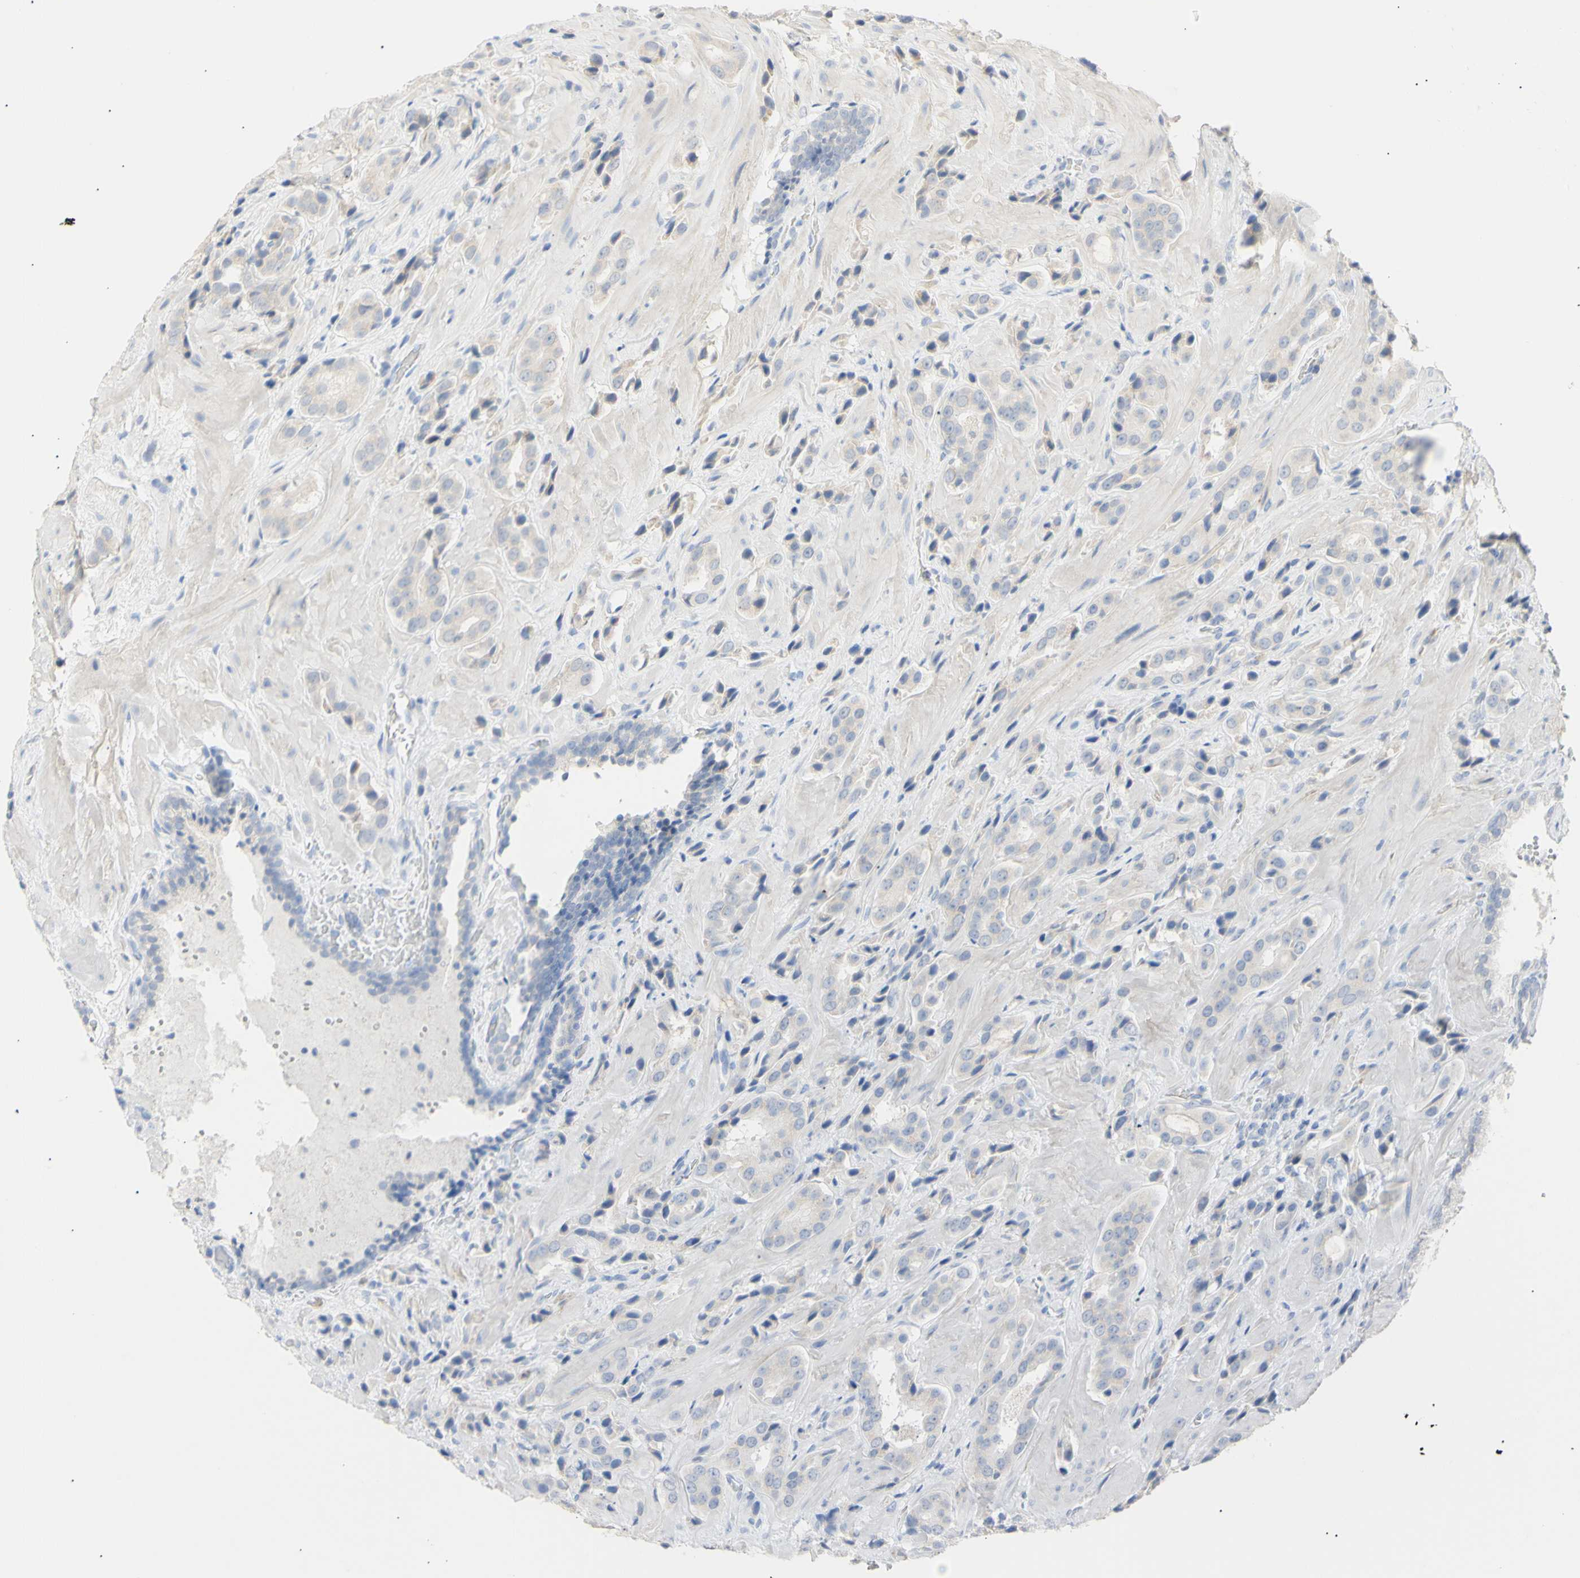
{"staining": {"intensity": "weak", "quantity": "25%-75%", "location": "cytoplasmic/membranous"}, "tissue": "prostate cancer", "cell_type": "Tumor cells", "image_type": "cancer", "snomed": [{"axis": "morphology", "description": "Adenocarcinoma, High grade"}, {"axis": "topography", "description": "Prostate"}], "caption": "The histopathology image demonstrates a brown stain indicating the presence of a protein in the cytoplasmic/membranous of tumor cells in prostate cancer.", "gene": "B4GALNT3", "patient": {"sex": "male", "age": 64}}